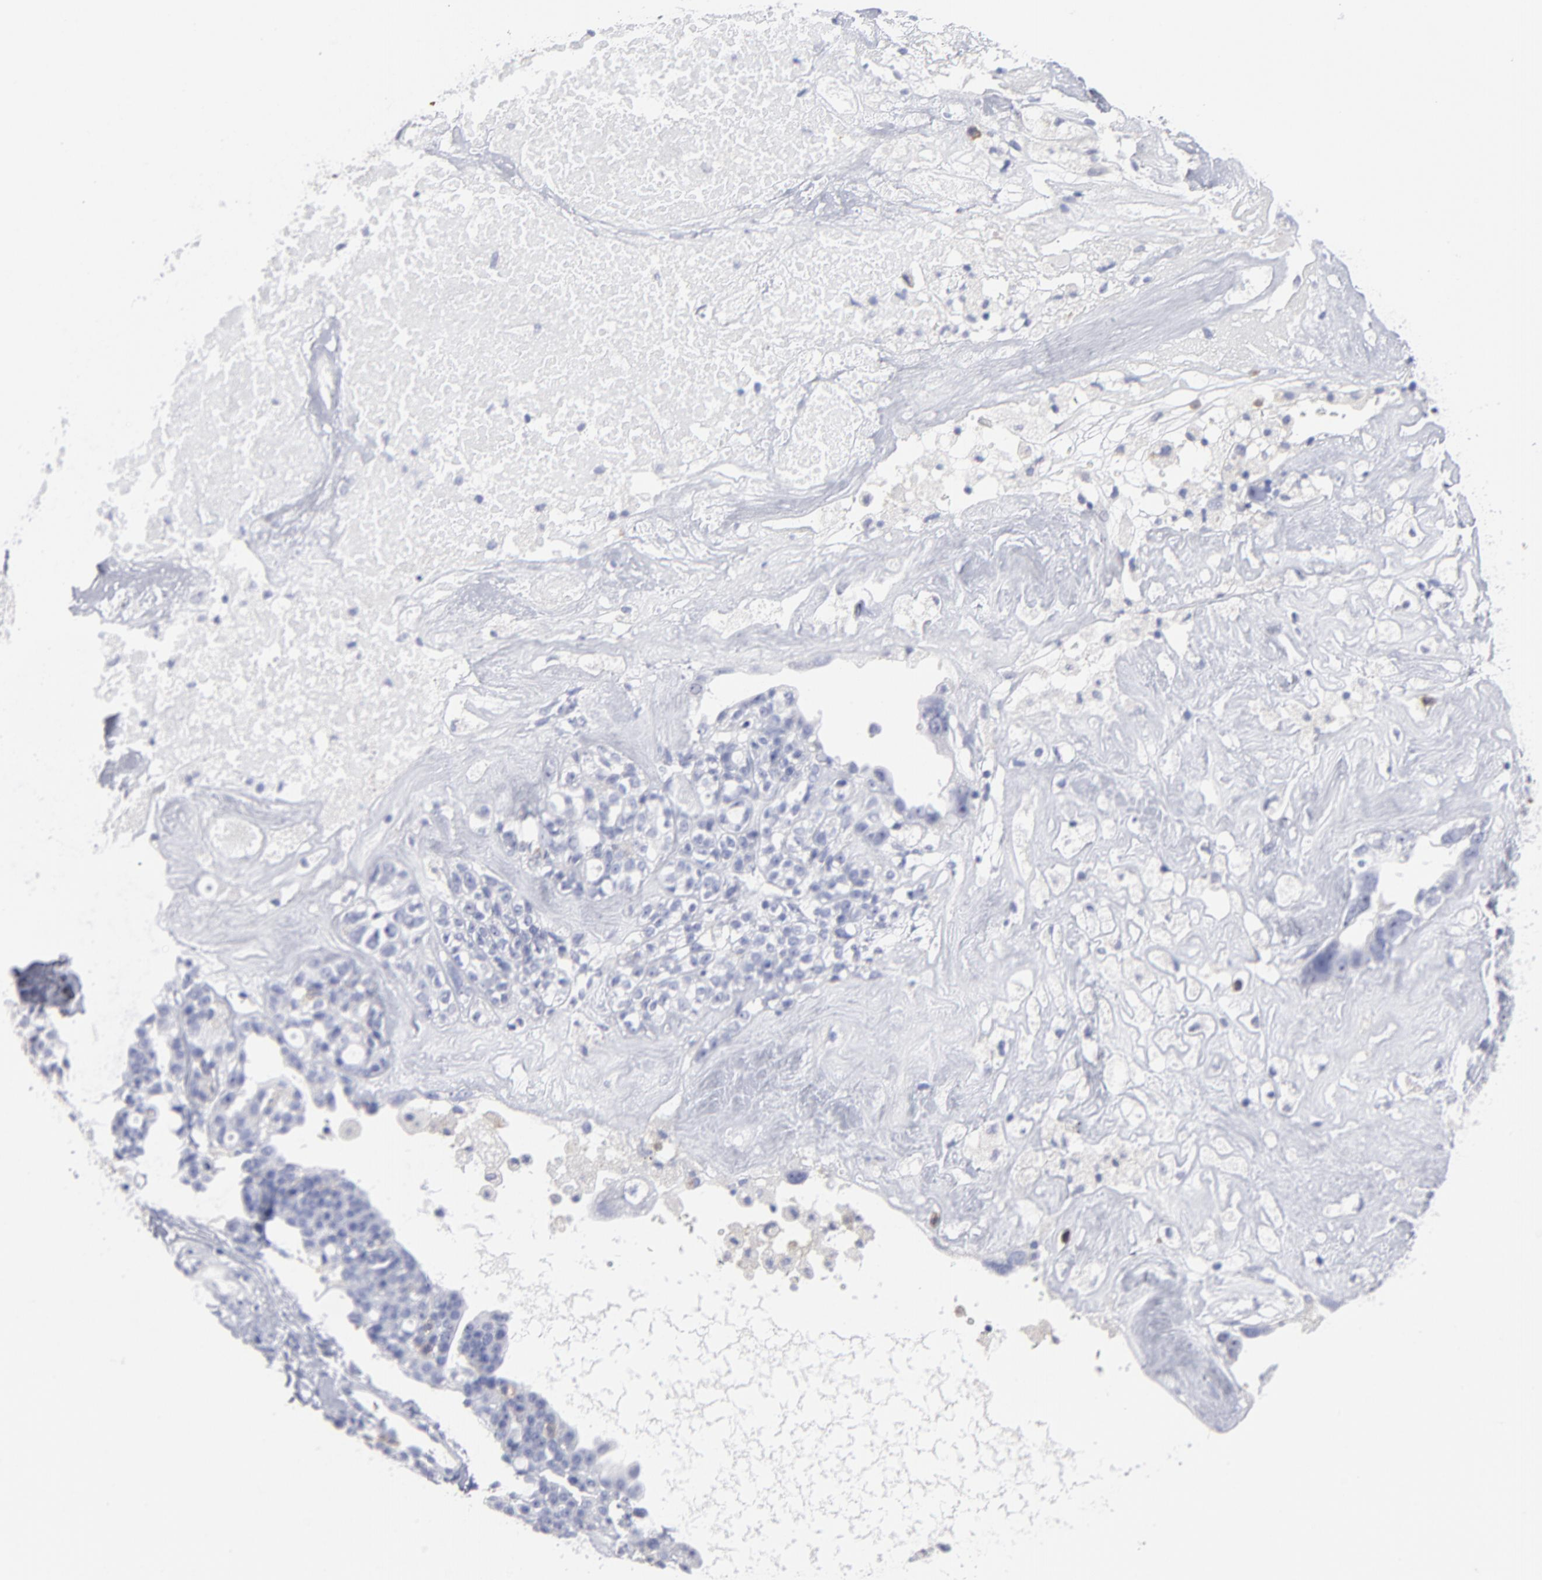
{"staining": {"intensity": "negative", "quantity": "none", "location": "none"}, "tissue": "ovarian cancer", "cell_type": "Tumor cells", "image_type": "cancer", "snomed": [{"axis": "morphology", "description": "Cystadenocarcinoma, serous, NOS"}, {"axis": "topography", "description": "Ovary"}], "caption": "The photomicrograph demonstrates no staining of tumor cells in serous cystadenocarcinoma (ovarian).", "gene": "LAT2", "patient": {"sex": "female", "age": 66}}